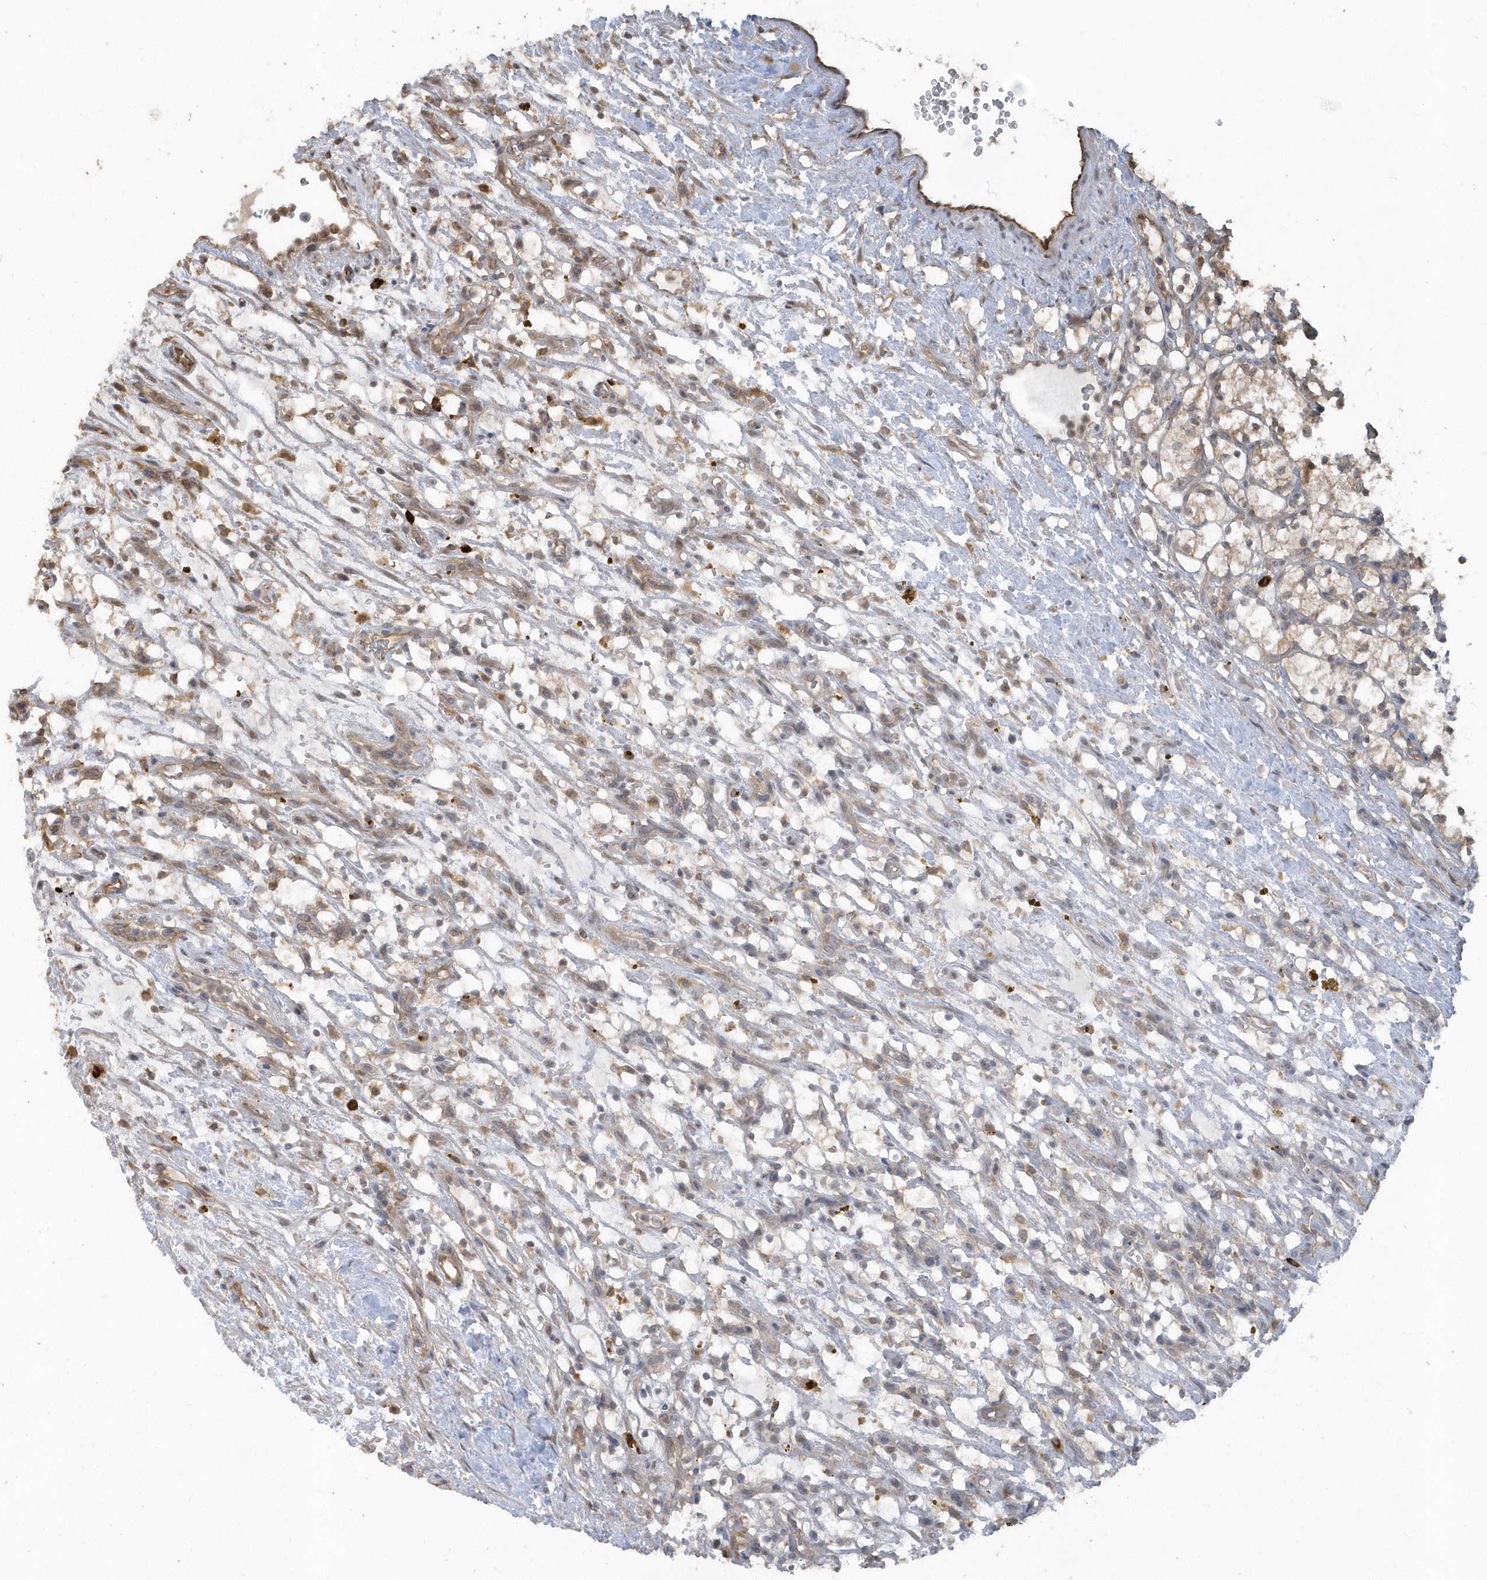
{"staining": {"intensity": "weak", "quantity": "25%-75%", "location": "cytoplasmic/membranous"}, "tissue": "renal cancer", "cell_type": "Tumor cells", "image_type": "cancer", "snomed": [{"axis": "morphology", "description": "Adenocarcinoma, NOS"}, {"axis": "topography", "description": "Kidney"}], "caption": "This image shows adenocarcinoma (renal) stained with immunohistochemistry to label a protein in brown. The cytoplasmic/membranous of tumor cells show weak positivity for the protein. Nuclei are counter-stained blue.", "gene": "HERPUD1", "patient": {"sex": "female", "age": 69}}